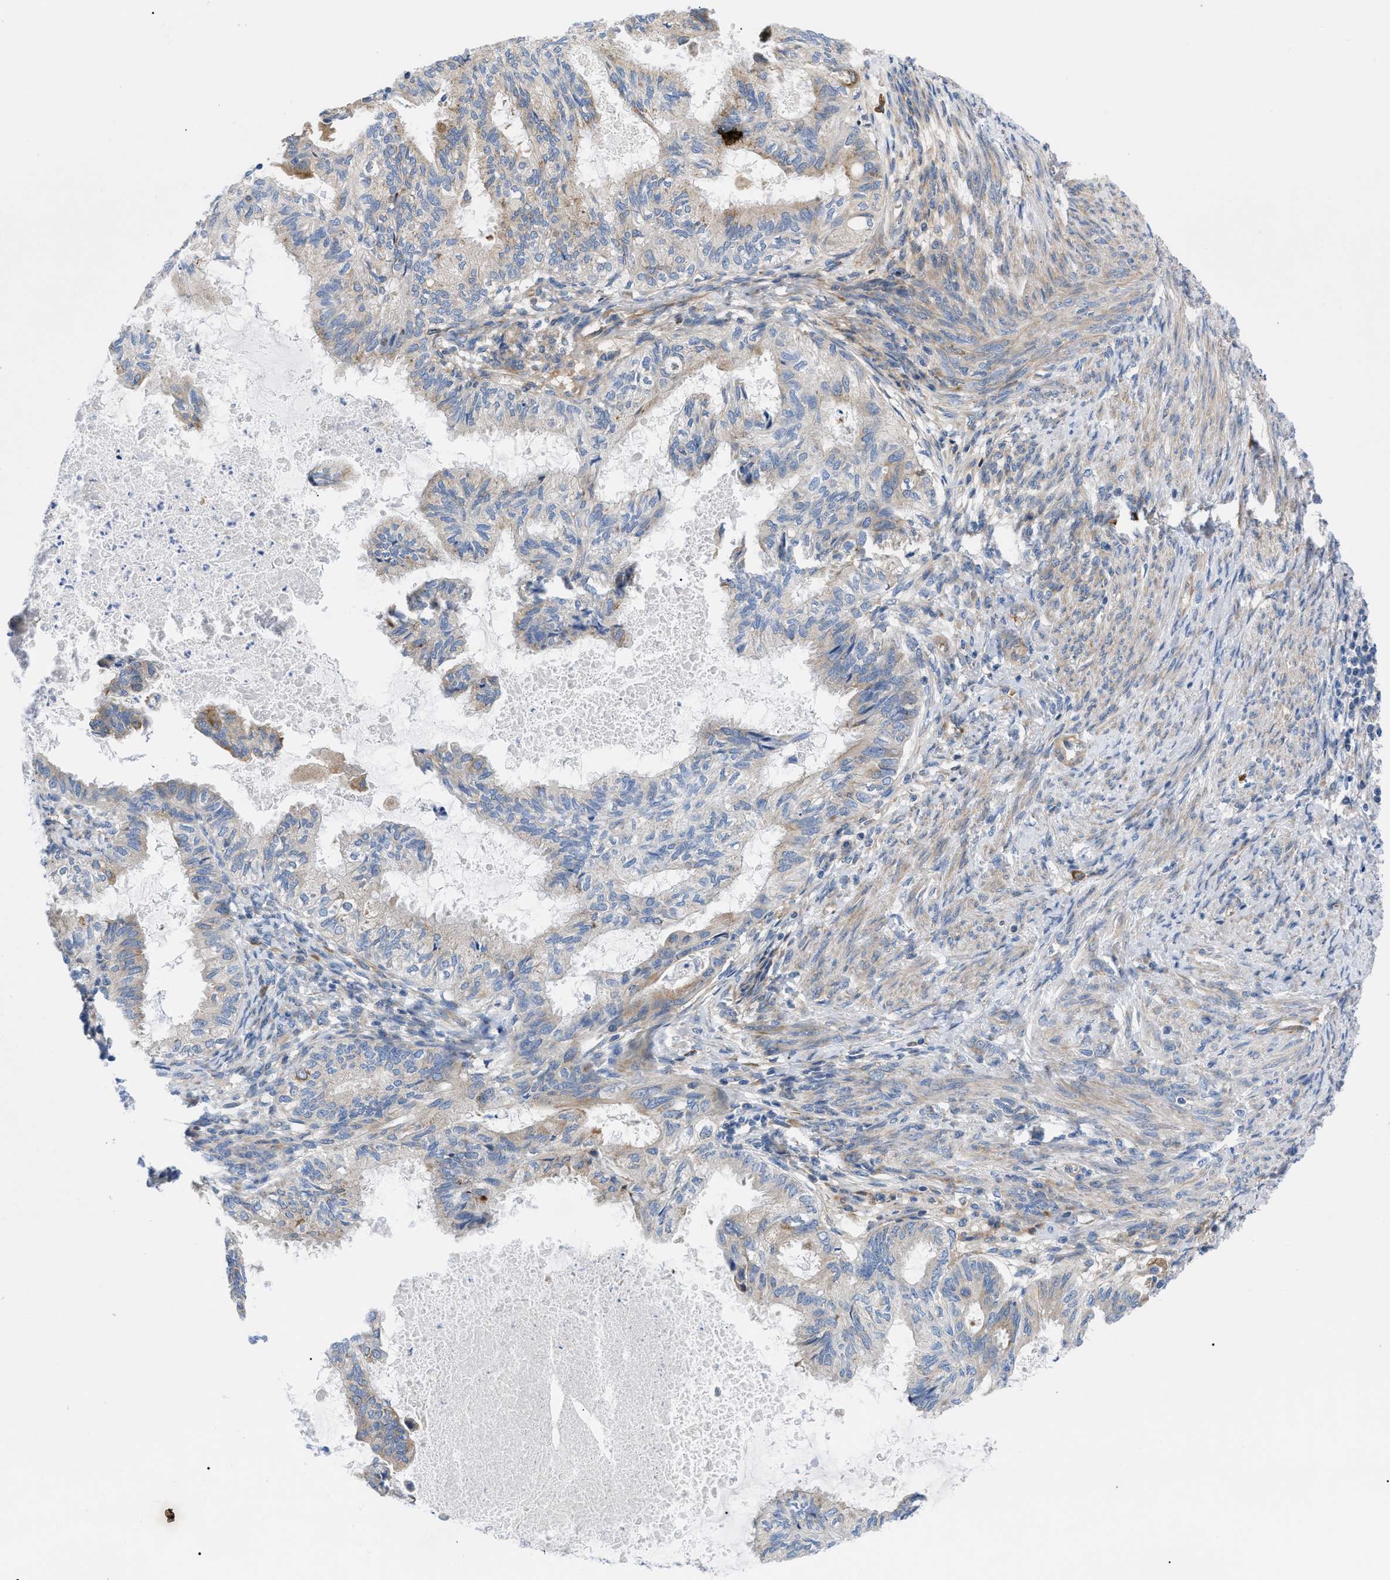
{"staining": {"intensity": "weak", "quantity": "<25%", "location": "cytoplasmic/membranous"}, "tissue": "cervical cancer", "cell_type": "Tumor cells", "image_type": "cancer", "snomed": [{"axis": "morphology", "description": "Normal tissue, NOS"}, {"axis": "morphology", "description": "Adenocarcinoma, NOS"}, {"axis": "topography", "description": "Cervix"}, {"axis": "topography", "description": "Endometrium"}], "caption": "There is no significant expression in tumor cells of adenocarcinoma (cervical).", "gene": "HSPB8", "patient": {"sex": "female", "age": 86}}